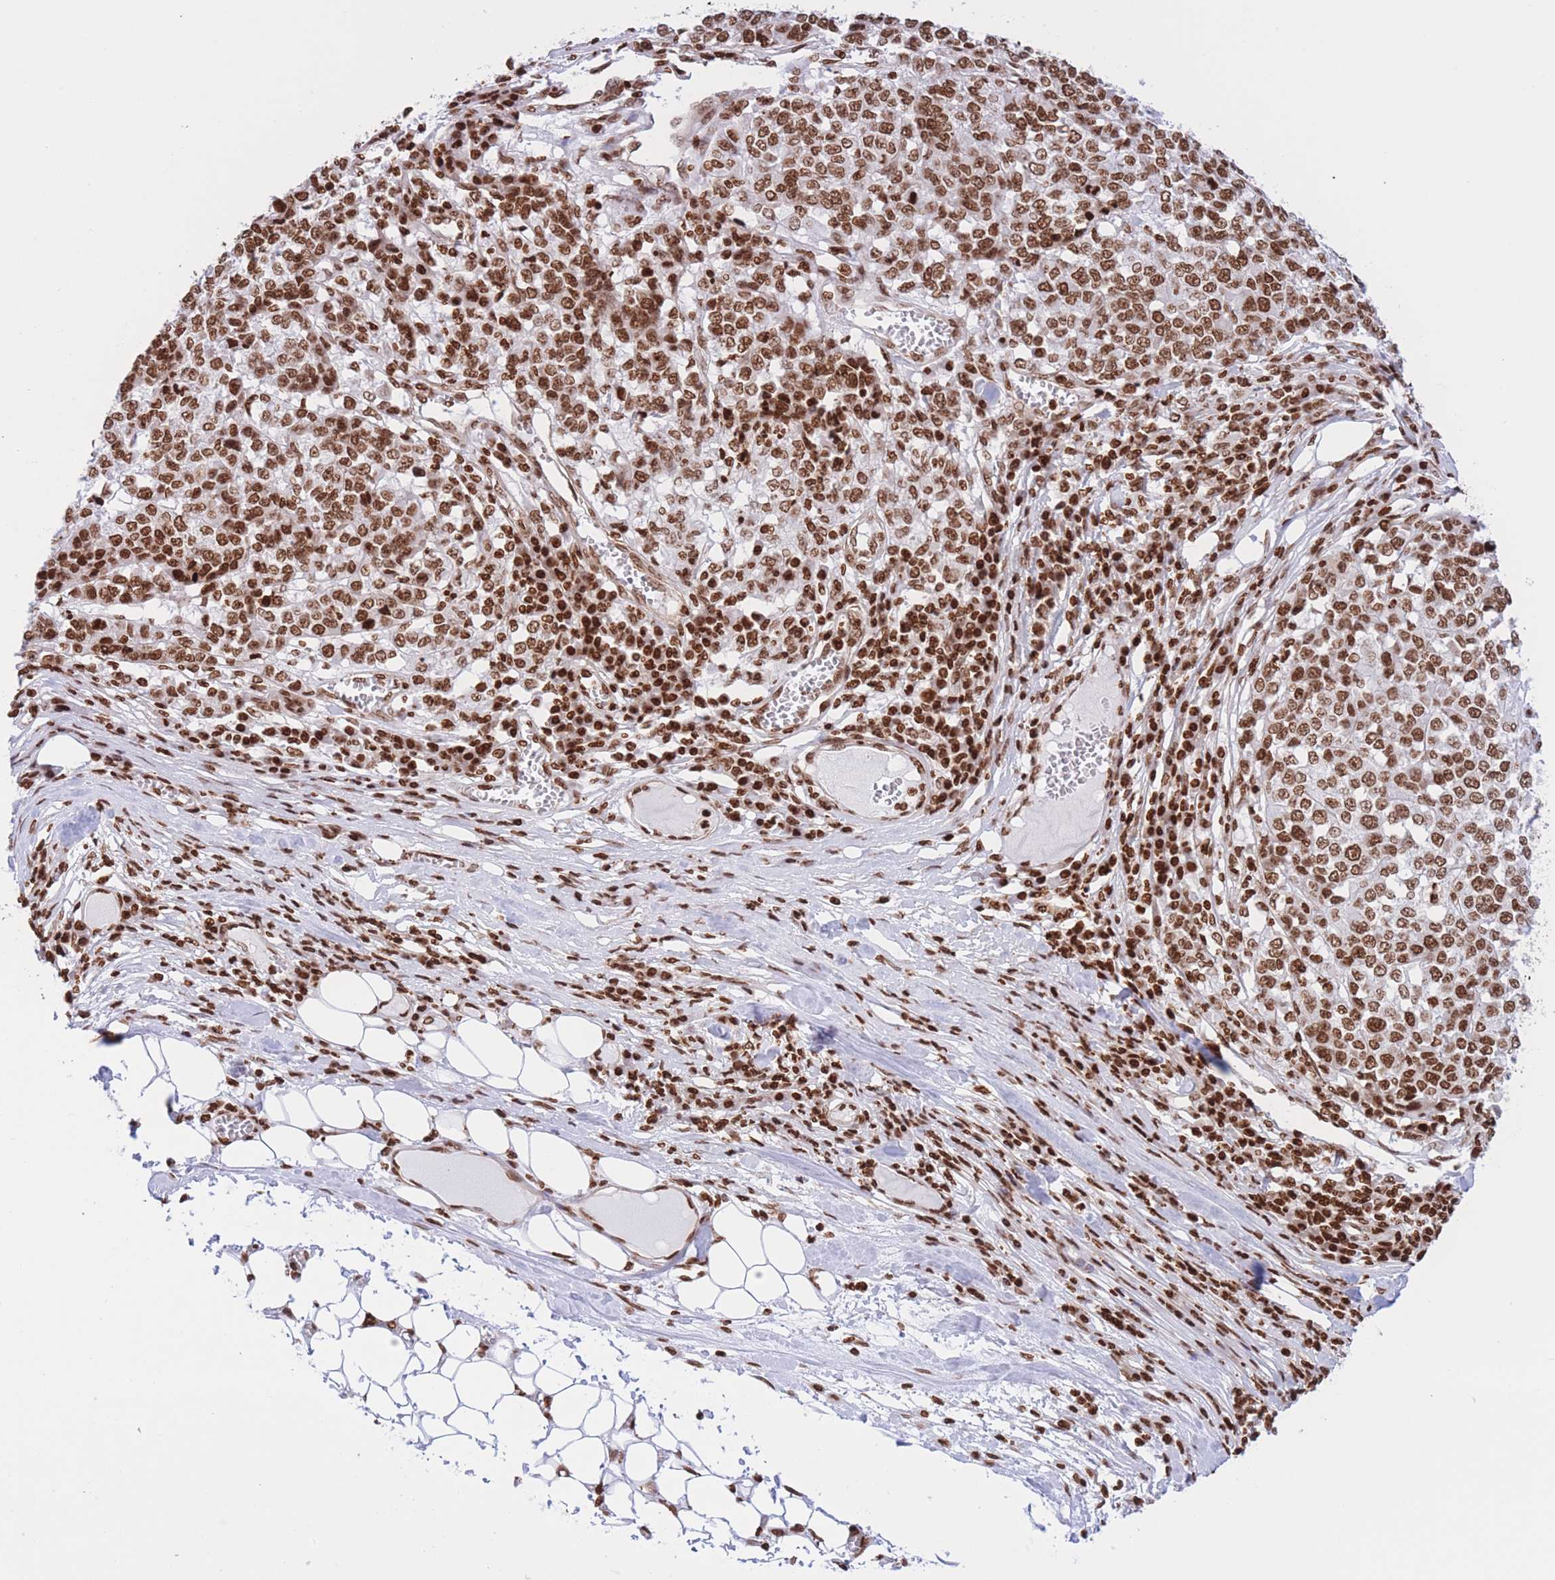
{"staining": {"intensity": "strong", "quantity": ">75%", "location": "nuclear"}, "tissue": "melanoma", "cell_type": "Tumor cells", "image_type": "cancer", "snomed": [{"axis": "morphology", "description": "Malignant melanoma, Metastatic site"}, {"axis": "topography", "description": "Lymph node"}], "caption": "A brown stain labels strong nuclear expression of a protein in human malignant melanoma (metastatic site) tumor cells.", "gene": "H2BC11", "patient": {"sex": "male", "age": 44}}